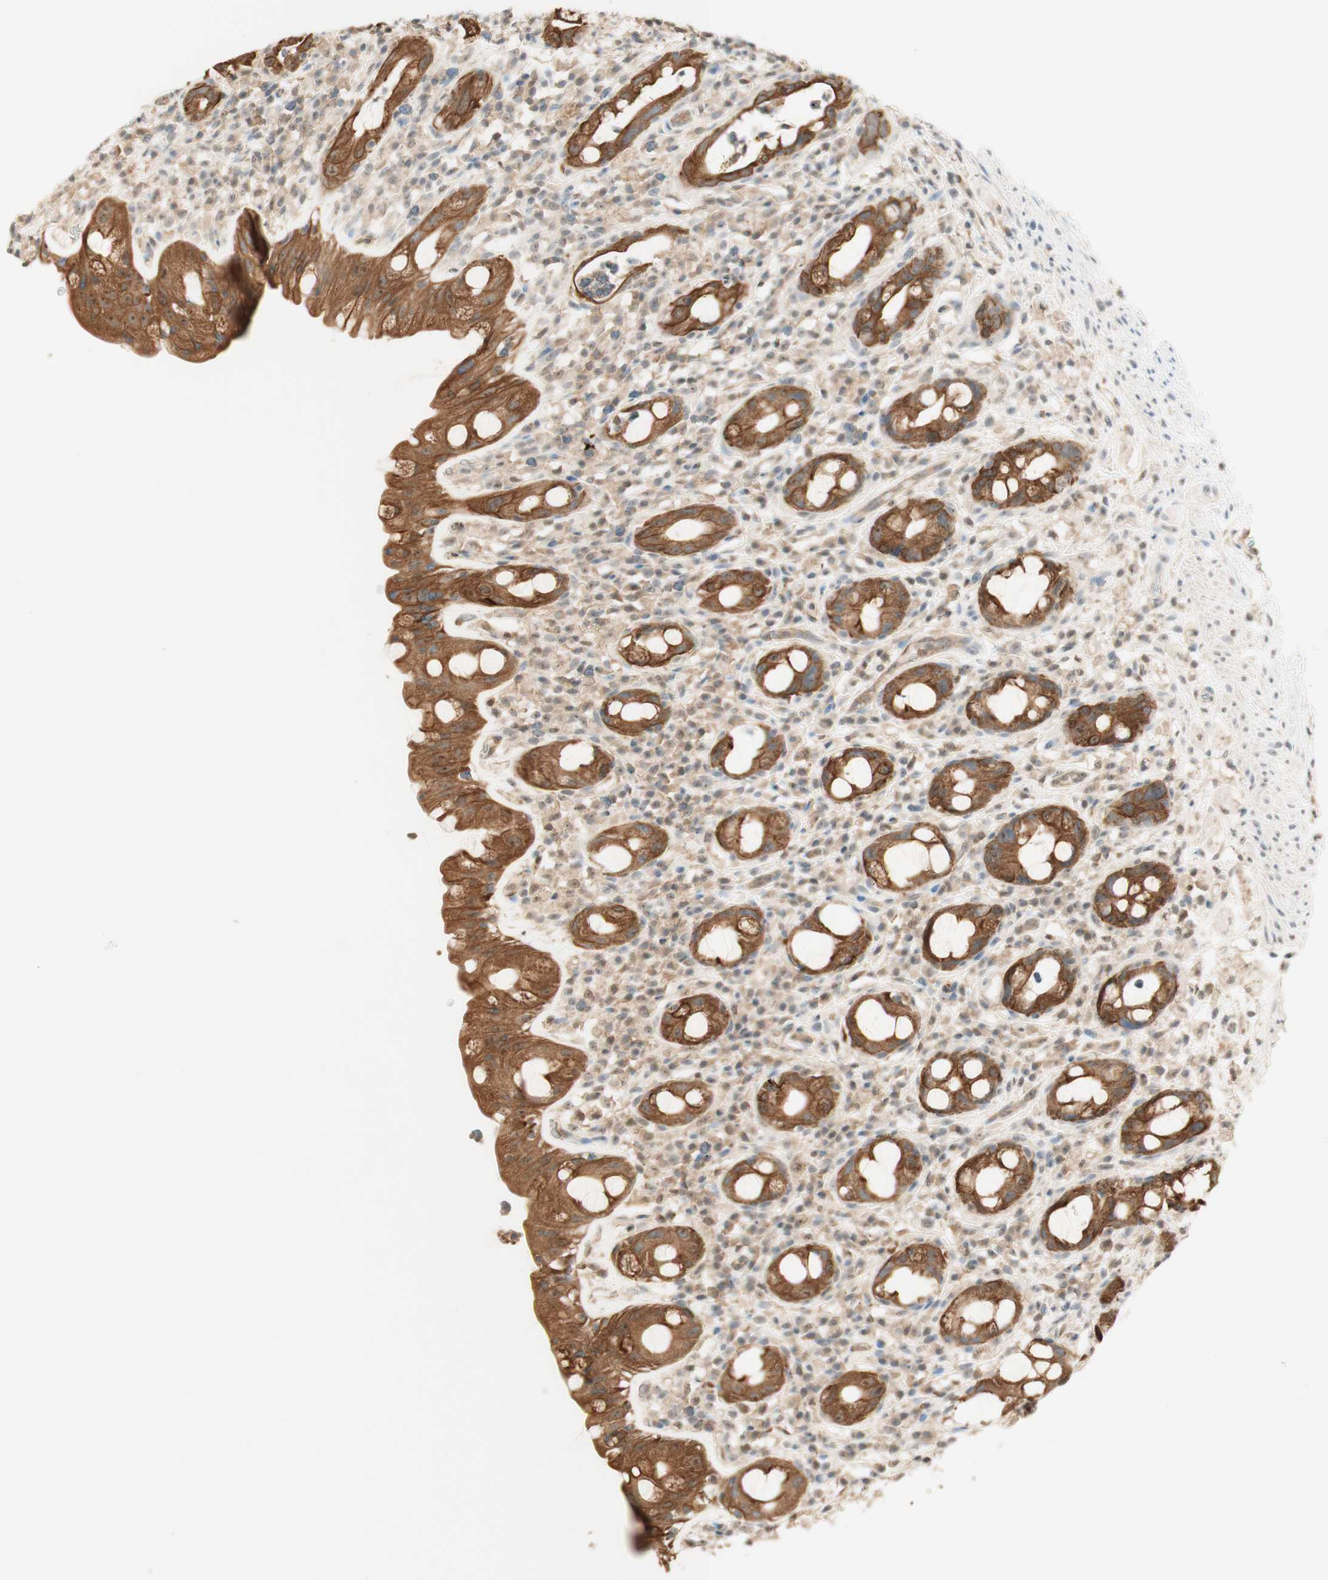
{"staining": {"intensity": "moderate", "quantity": ">75%", "location": "cytoplasmic/membranous"}, "tissue": "rectum", "cell_type": "Glandular cells", "image_type": "normal", "snomed": [{"axis": "morphology", "description": "Normal tissue, NOS"}, {"axis": "topography", "description": "Rectum"}], "caption": "Human rectum stained with a brown dye demonstrates moderate cytoplasmic/membranous positive expression in about >75% of glandular cells.", "gene": "SPINT2", "patient": {"sex": "male", "age": 44}}